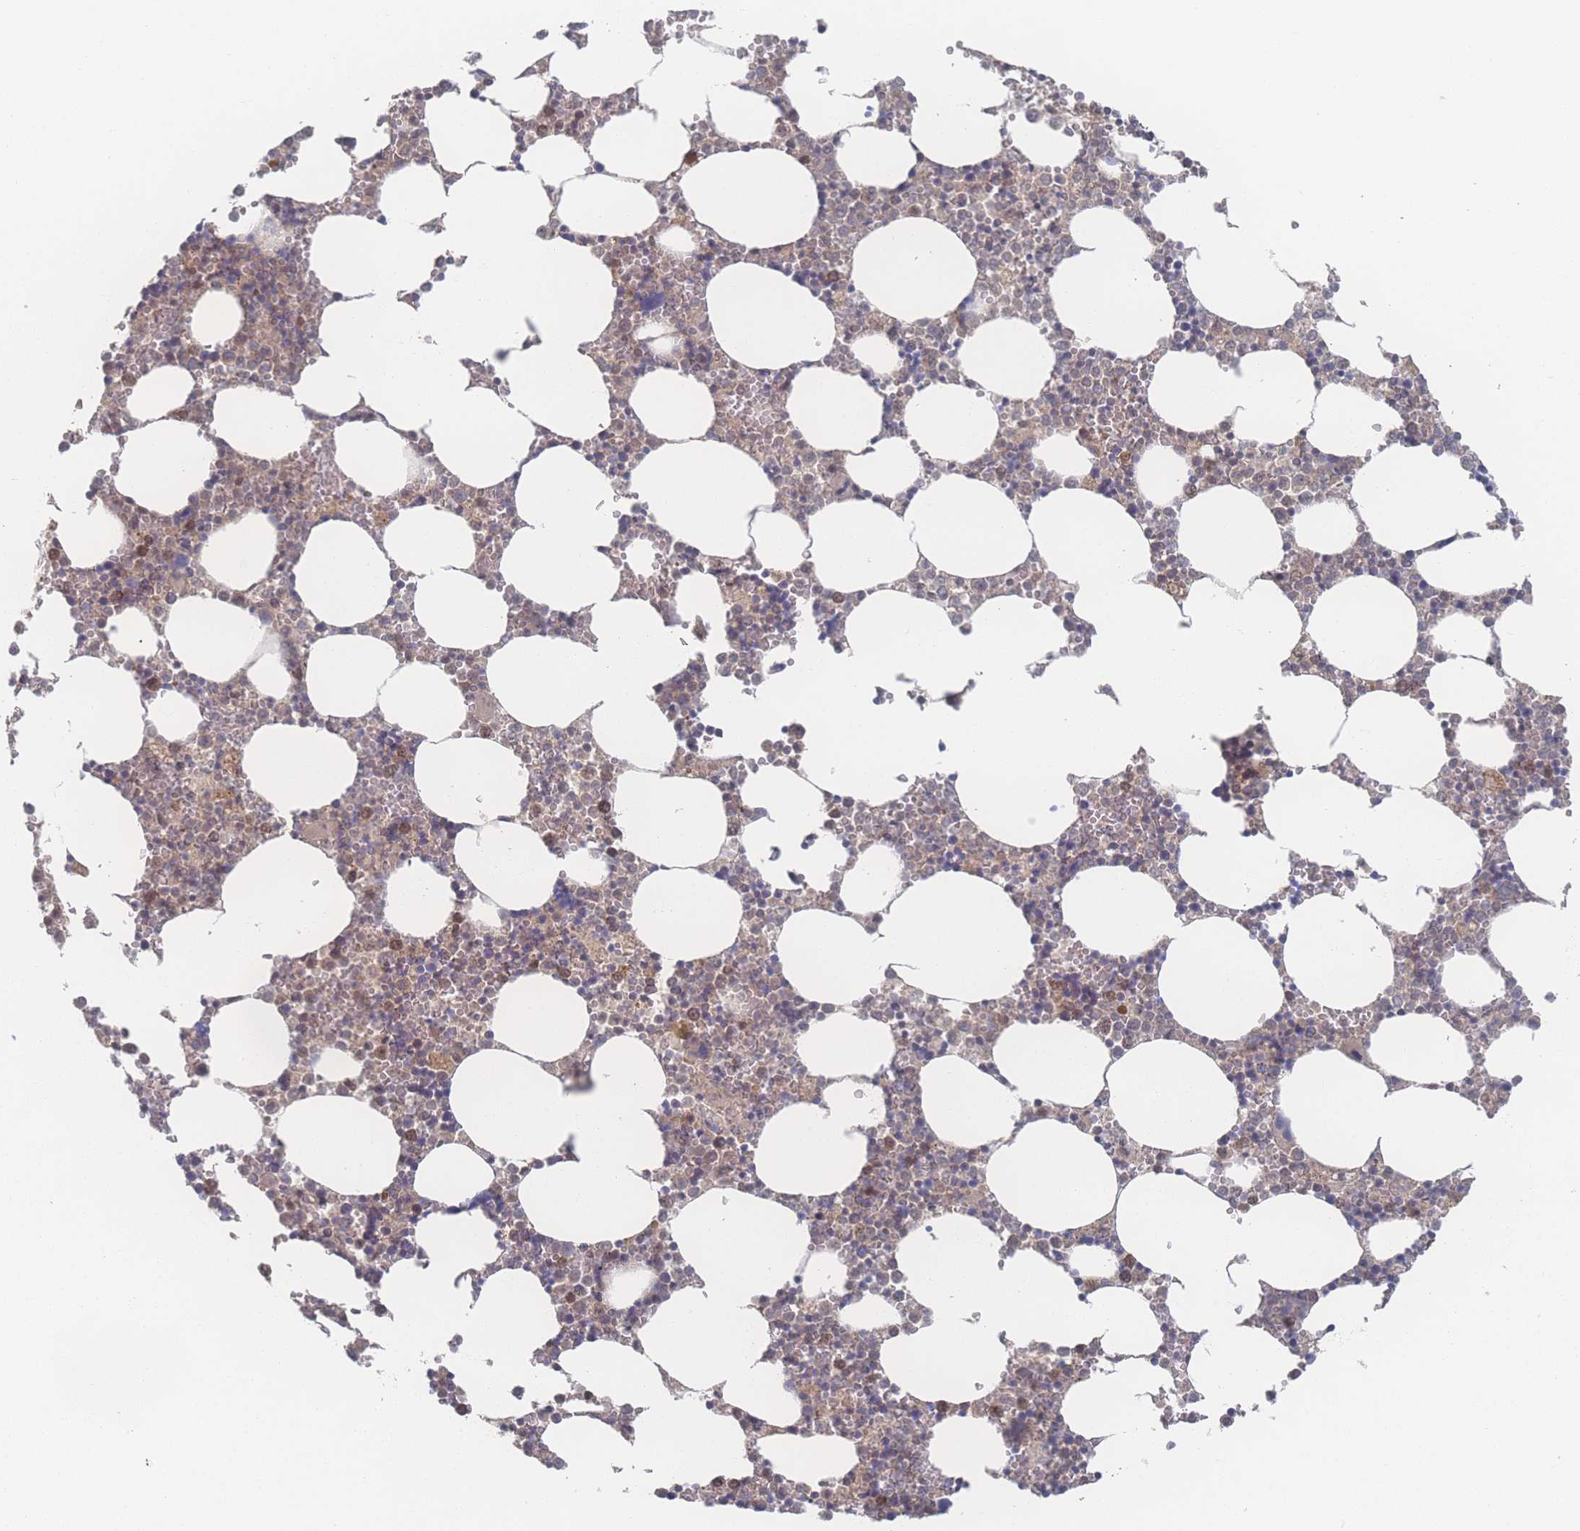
{"staining": {"intensity": "weak", "quantity": "<25%", "location": "cytoplasmic/membranous"}, "tissue": "bone marrow", "cell_type": "Hematopoietic cells", "image_type": "normal", "snomed": [{"axis": "morphology", "description": "Normal tissue, NOS"}, {"axis": "topography", "description": "Bone marrow"}], "caption": "Immunohistochemical staining of unremarkable bone marrow displays no significant expression in hematopoietic cells. (Stains: DAB (3,3'-diaminobenzidine) IHC with hematoxylin counter stain, Microscopy: brightfield microscopy at high magnification).", "gene": "NBEAL1", "patient": {"sex": "female", "age": 64}}